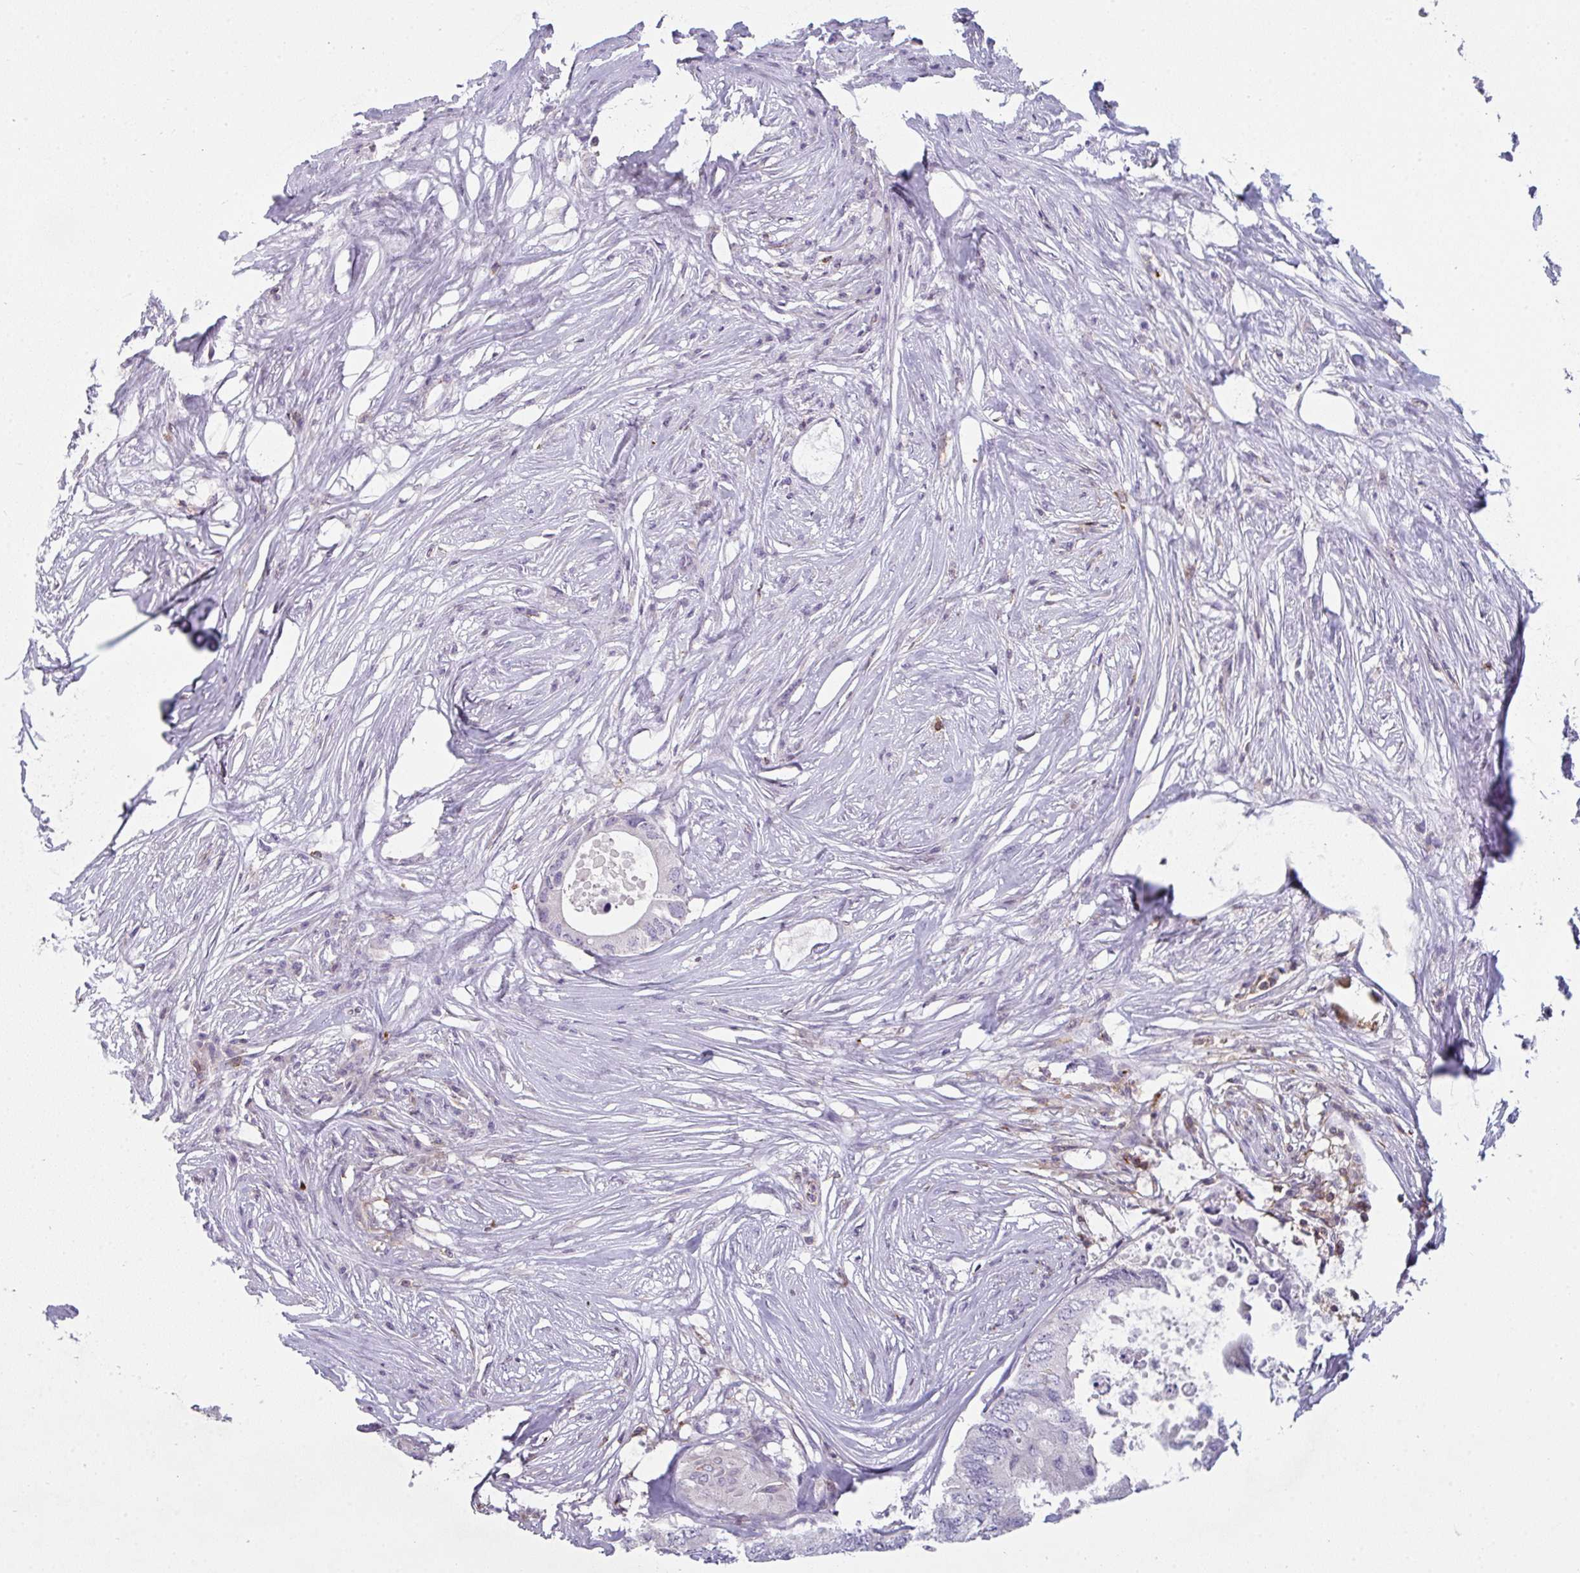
{"staining": {"intensity": "negative", "quantity": "none", "location": "none"}, "tissue": "colorectal cancer", "cell_type": "Tumor cells", "image_type": "cancer", "snomed": [{"axis": "morphology", "description": "Adenocarcinoma, NOS"}, {"axis": "topography", "description": "Colon"}], "caption": "Immunohistochemical staining of colorectal adenocarcinoma exhibits no significant staining in tumor cells.", "gene": "CD80", "patient": {"sex": "male", "age": 71}}